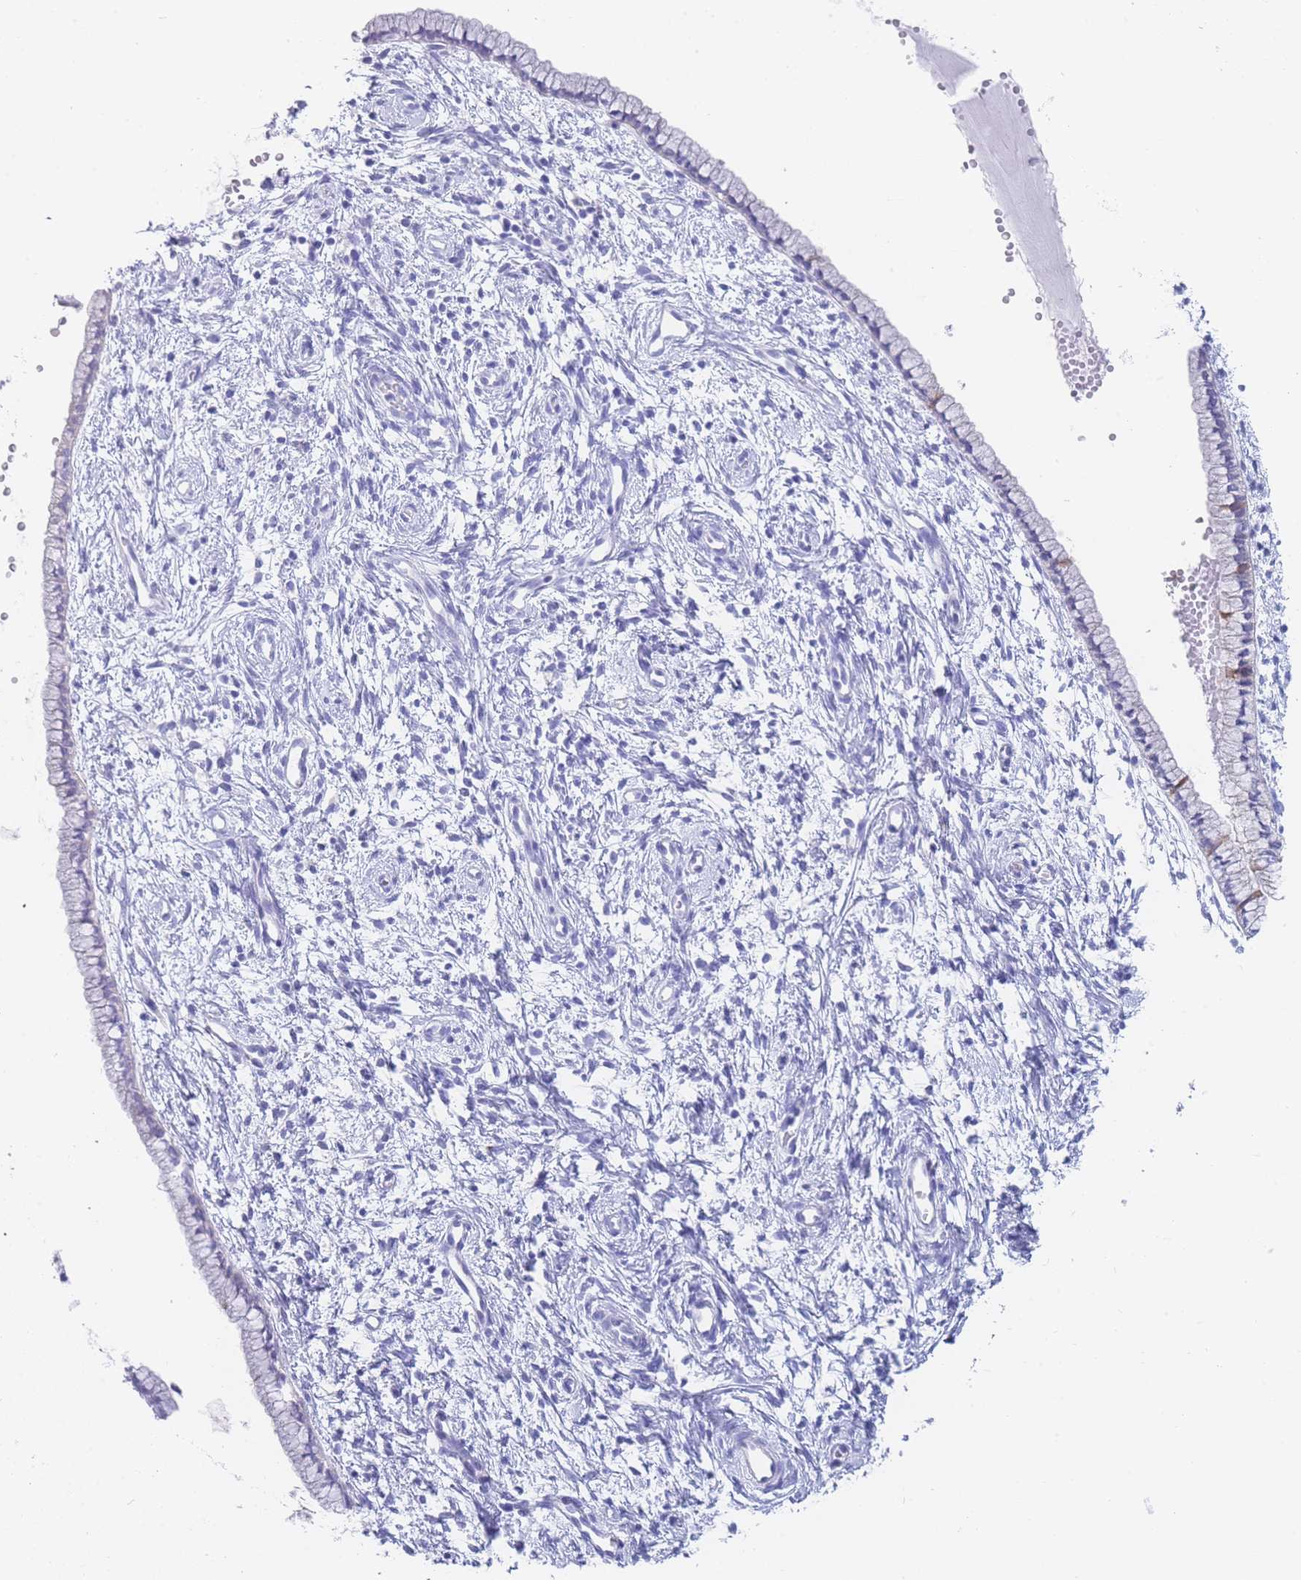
{"staining": {"intensity": "negative", "quantity": "none", "location": "none"}, "tissue": "cervix", "cell_type": "Glandular cells", "image_type": "normal", "snomed": [{"axis": "morphology", "description": "Normal tissue, NOS"}, {"axis": "topography", "description": "Cervix"}], "caption": "The micrograph demonstrates no staining of glandular cells in normal cervix.", "gene": "LZTFL1", "patient": {"sex": "female", "age": 57}}